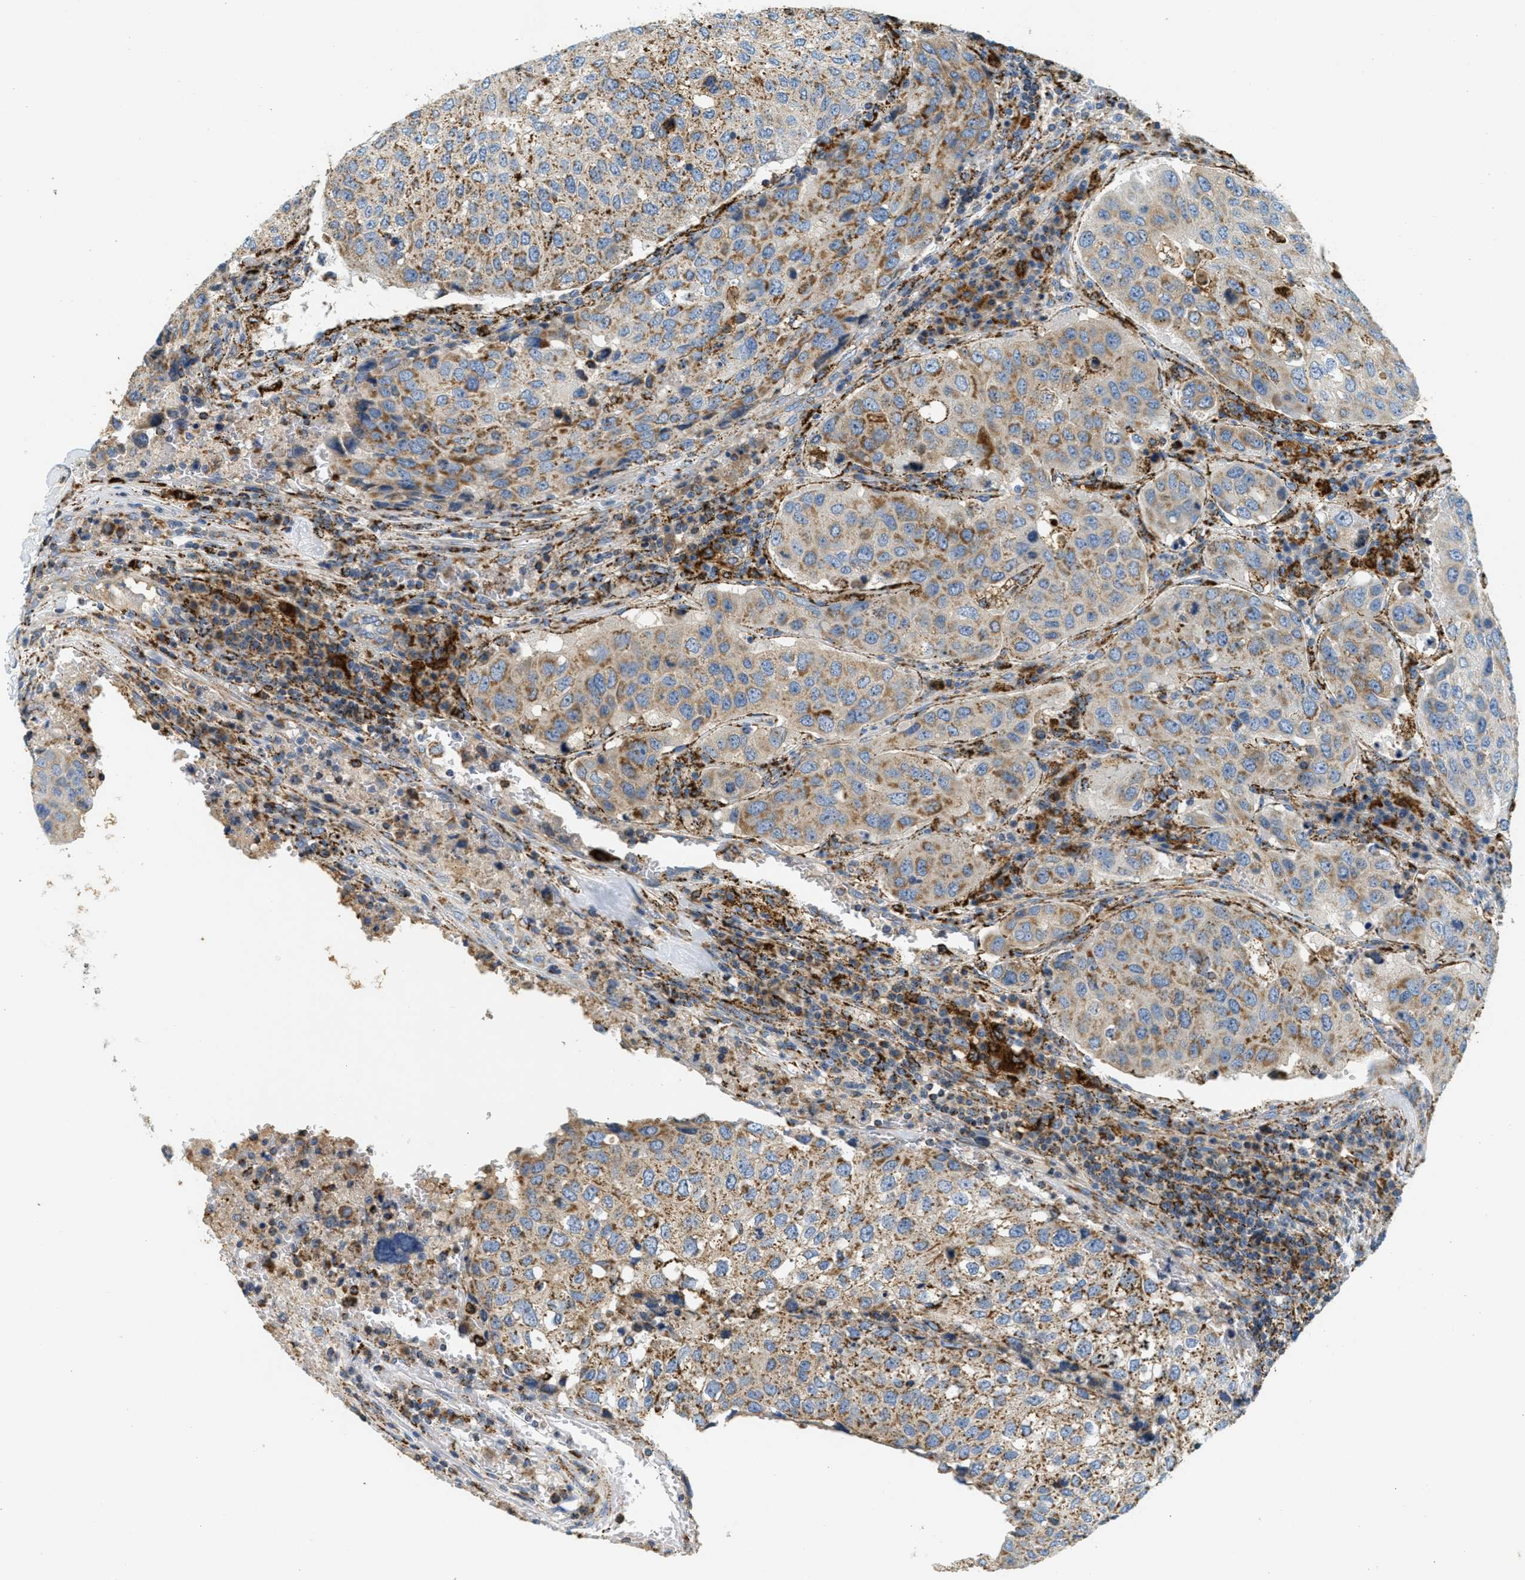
{"staining": {"intensity": "moderate", "quantity": "25%-75%", "location": "cytoplasmic/membranous"}, "tissue": "urothelial cancer", "cell_type": "Tumor cells", "image_type": "cancer", "snomed": [{"axis": "morphology", "description": "Urothelial carcinoma, High grade"}, {"axis": "topography", "description": "Lymph node"}, {"axis": "topography", "description": "Urinary bladder"}], "caption": "IHC micrograph of neoplastic tissue: urothelial cancer stained using IHC exhibits medium levels of moderate protein expression localized specifically in the cytoplasmic/membranous of tumor cells, appearing as a cytoplasmic/membranous brown color.", "gene": "HLCS", "patient": {"sex": "male", "age": 51}}